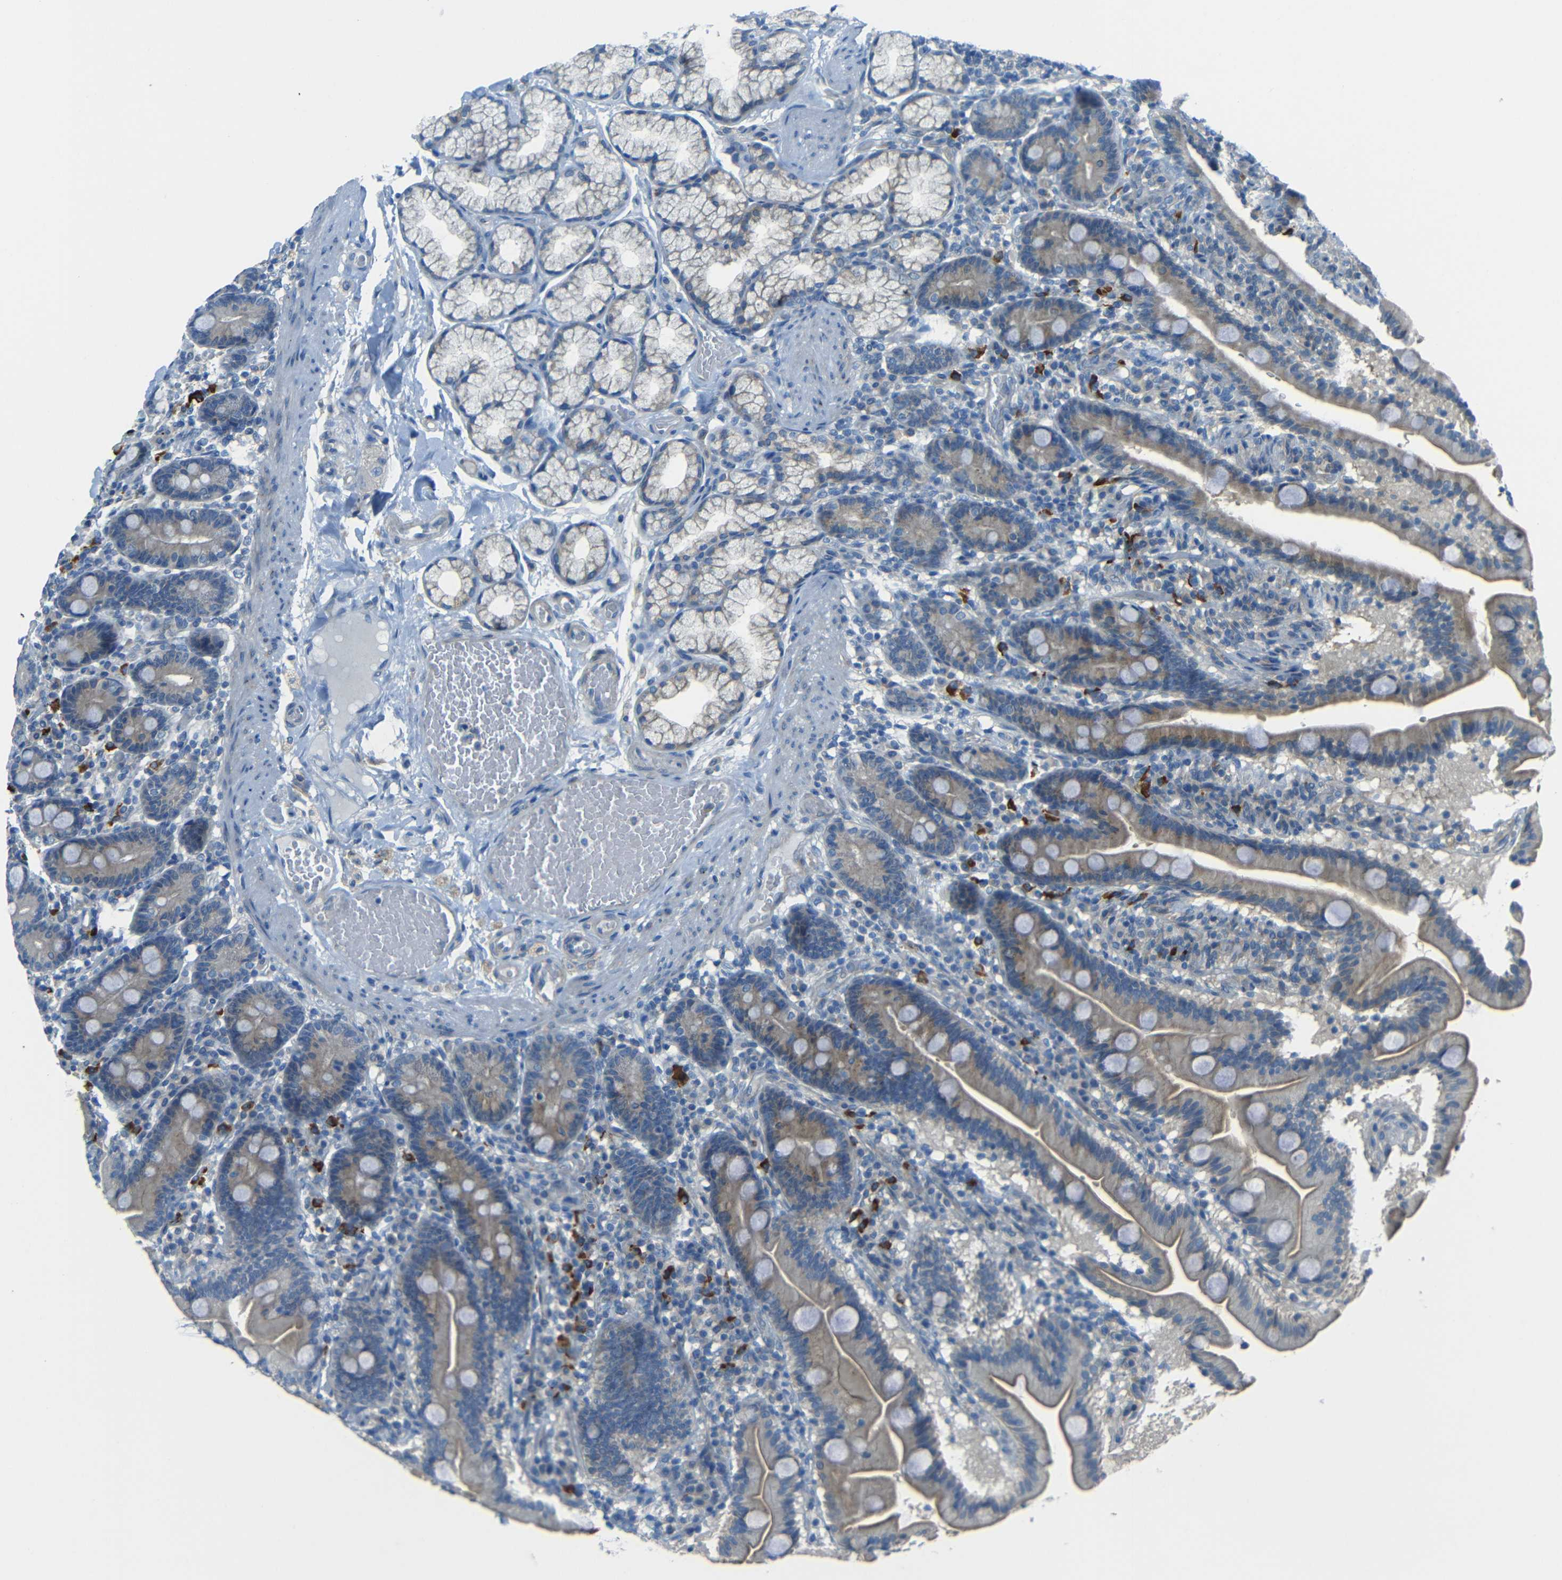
{"staining": {"intensity": "weak", "quantity": "25%-75%", "location": "cytoplasmic/membranous"}, "tissue": "duodenum", "cell_type": "Glandular cells", "image_type": "normal", "snomed": [{"axis": "morphology", "description": "Normal tissue, NOS"}, {"axis": "topography", "description": "Duodenum"}], "caption": "A brown stain shows weak cytoplasmic/membranous expression of a protein in glandular cells of normal duodenum. (brown staining indicates protein expression, while blue staining denotes nuclei).", "gene": "CYP26B1", "patient": {"sex": "male", "age": 54}}